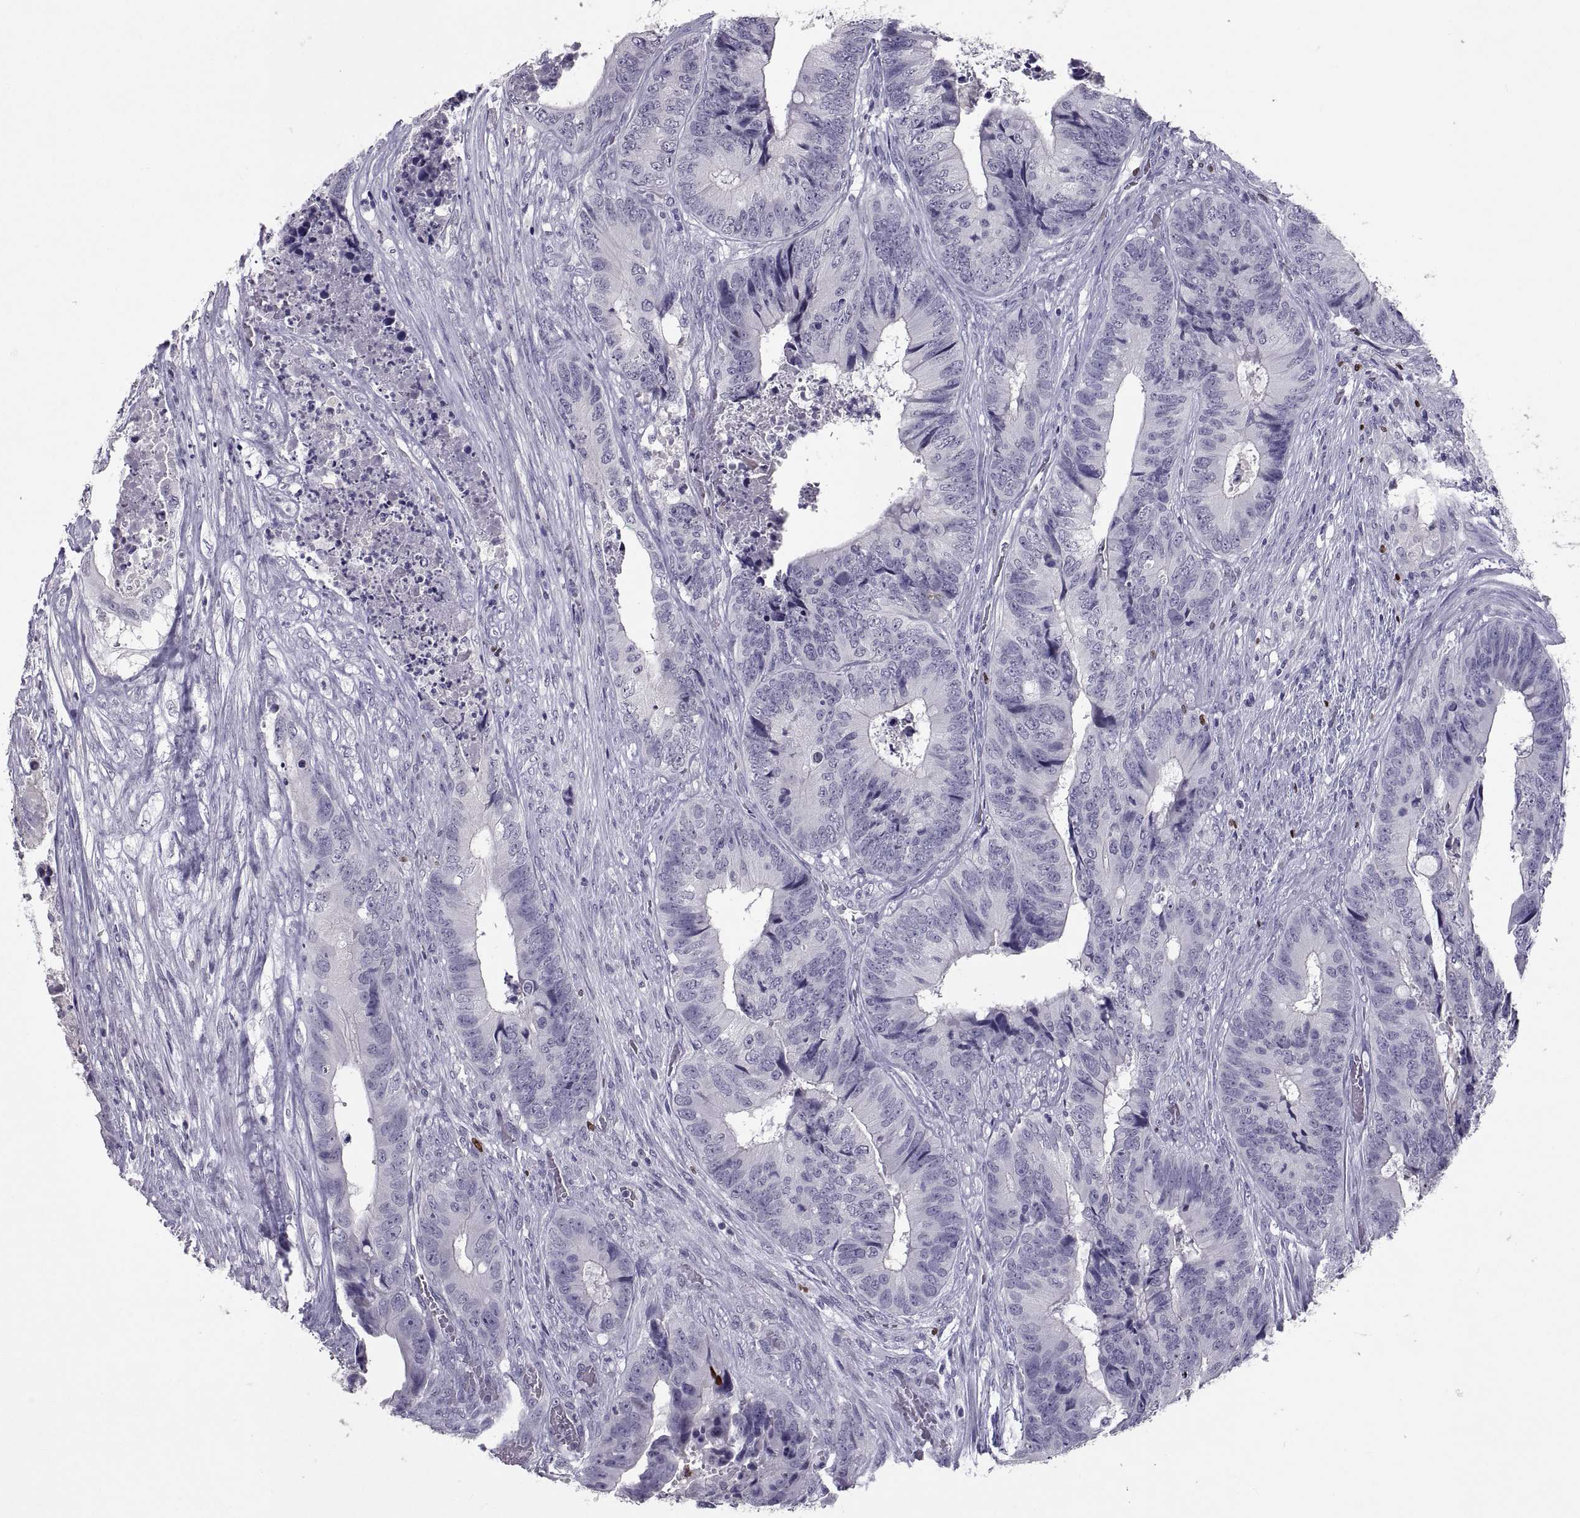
{"staining": {"intensity": "negative", "quantity": "none", "location": "none"}, "tissue": "colorectal cancer", "cell_type": "Tumor cells", "image_type": "cancer", "snomed": [{"axis": "morphology", "description": "Adenocarcinoma, NOS"}, {"axis": "topography", "description": "Colon"}], "caption": "A high-resolution photomicrograph shows immunohistochemistry staining of colorectal cancer, which demonstrates no significant staining in tumor cells. (DAB immunohistochemistry (IHC) with hematoxylin counter stain).", "gene": "SOX21", "patient": {"sex": "male", "age": 84}}